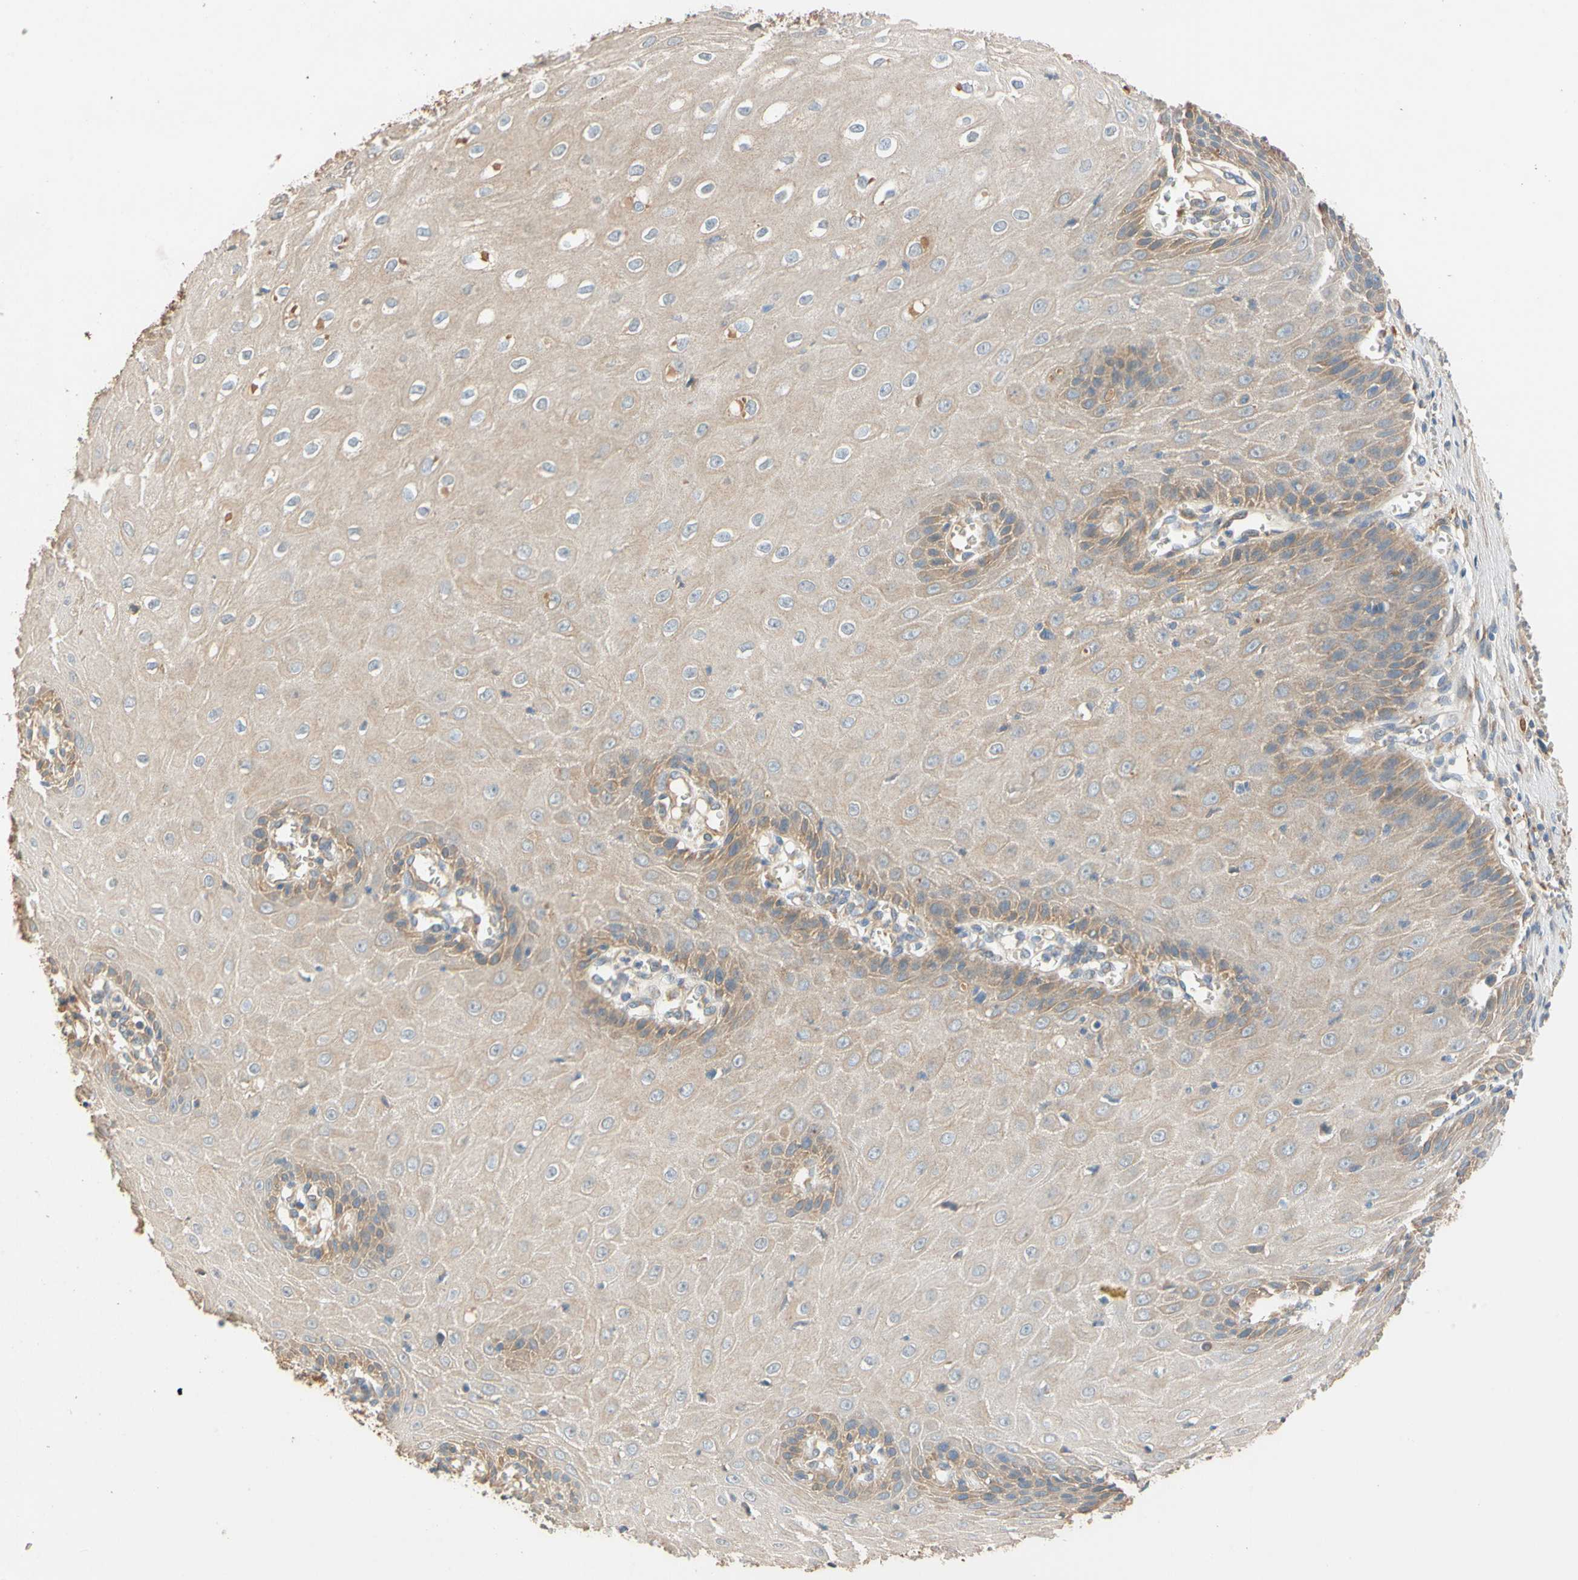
{"staining": {"intensity": "weak", "quantity": "25%-75%", "location": "cytoplasmic/membranous"}, "tissue": "cervical cancer", "cell_type": "Tumor cells", "image_type": "cancer", "snomed": [{"axis": "morphology", "description": "Squamous cell carcinoma, NOS"}, {"axis": "topography", "description": "Cervix"}], "caption": "Brown immunohistochemical staining in squamous cell carcinoma (cervical) exhibits weak cytoplasmic/membranous positivity in about 25%-75% of tumor cells.", "gene": "USP46", "patient": {"sex": "female", "age": 35}}